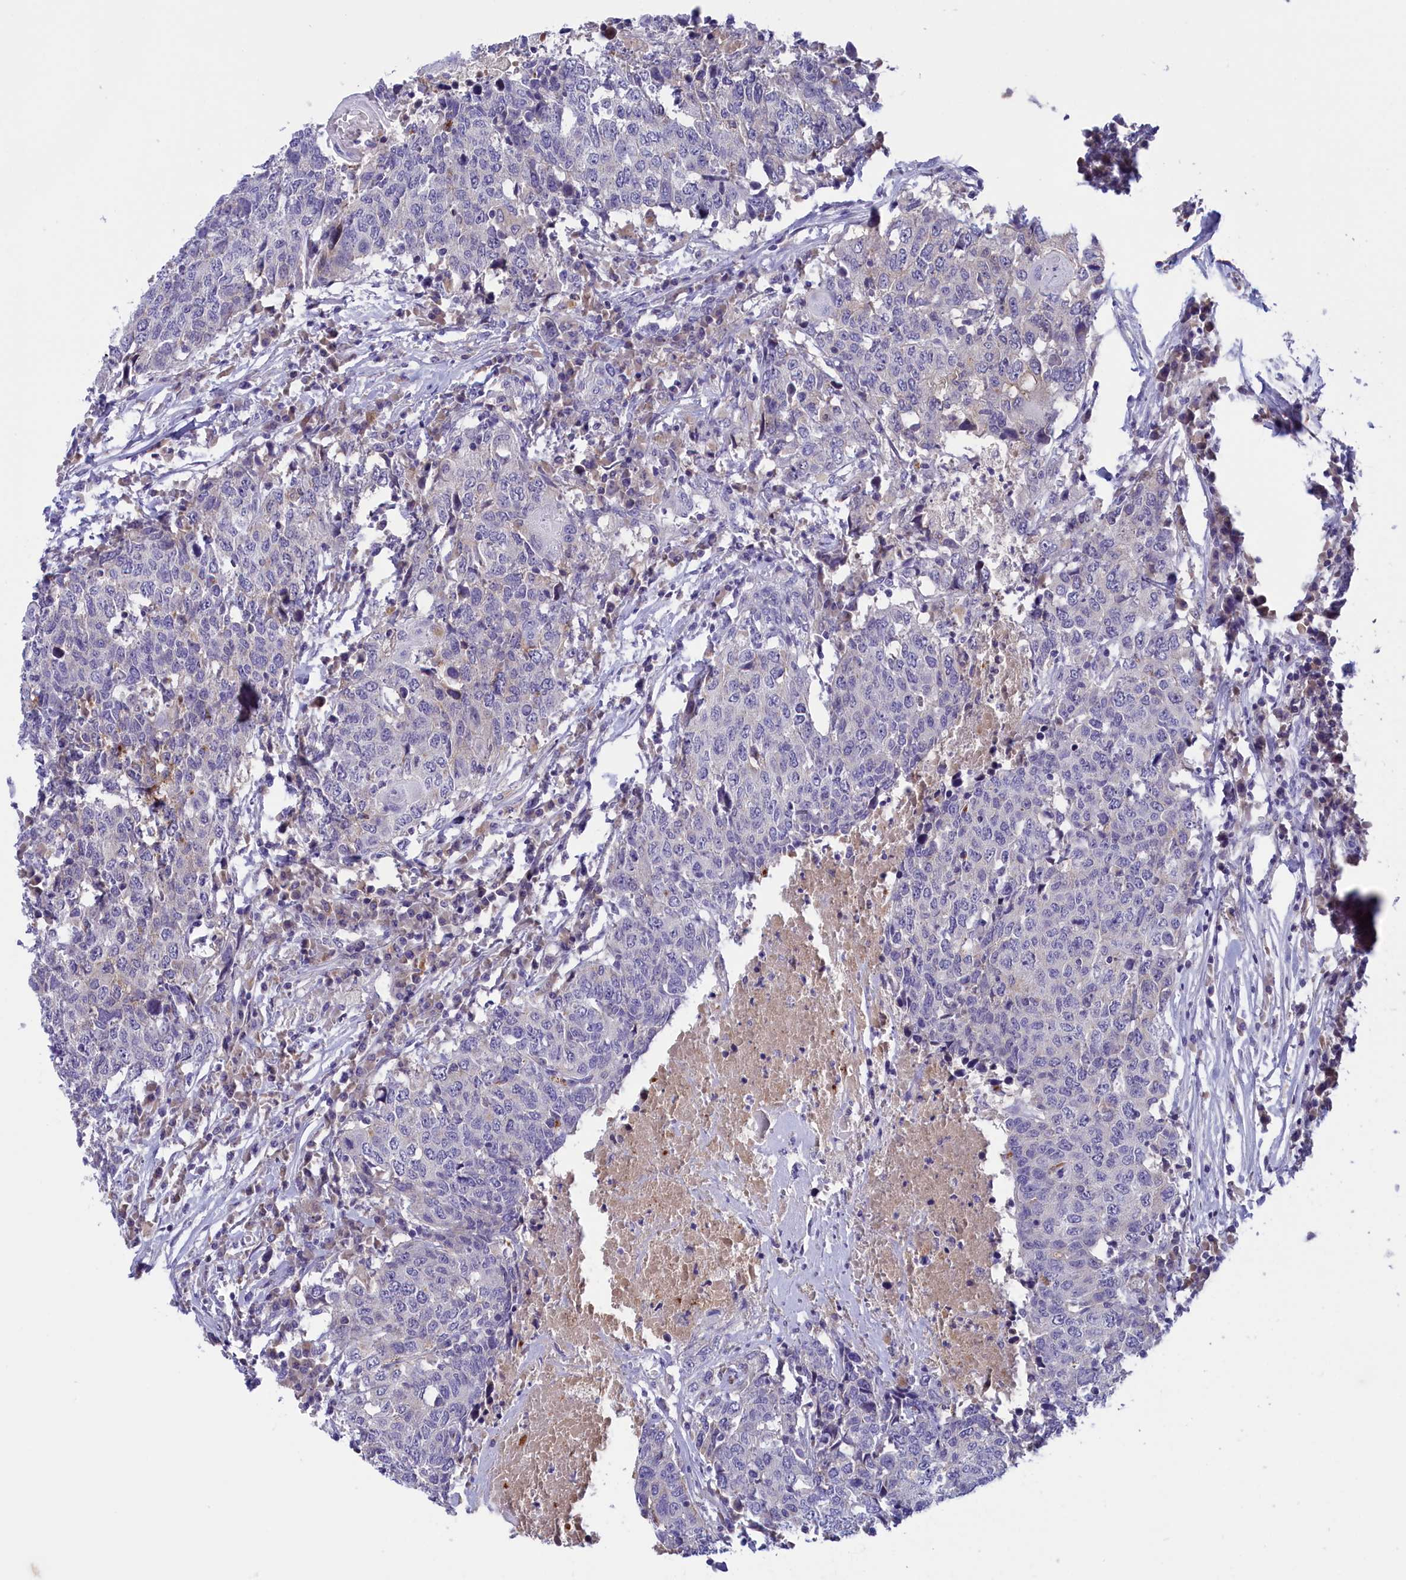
{"staining": {"intensity": "negative", "quantity": "none", "location": "none"}, "tissue": "head and neck cancer", "cell_type": "Tumor cells", "image_type": "cancer", "snomed": [{"axis": "morphology", "description": "Squamous cell carcinoma, NOS"}, {"axis": "topography", "description": "Head-Neck"}], "caption": "Squamous cell carcinoma (head and neck) stained for a protein using immunohistochemistry displays no expression tumor cells.", "gene": "STYX", "patient": {"sex": "male", "age": 66}}